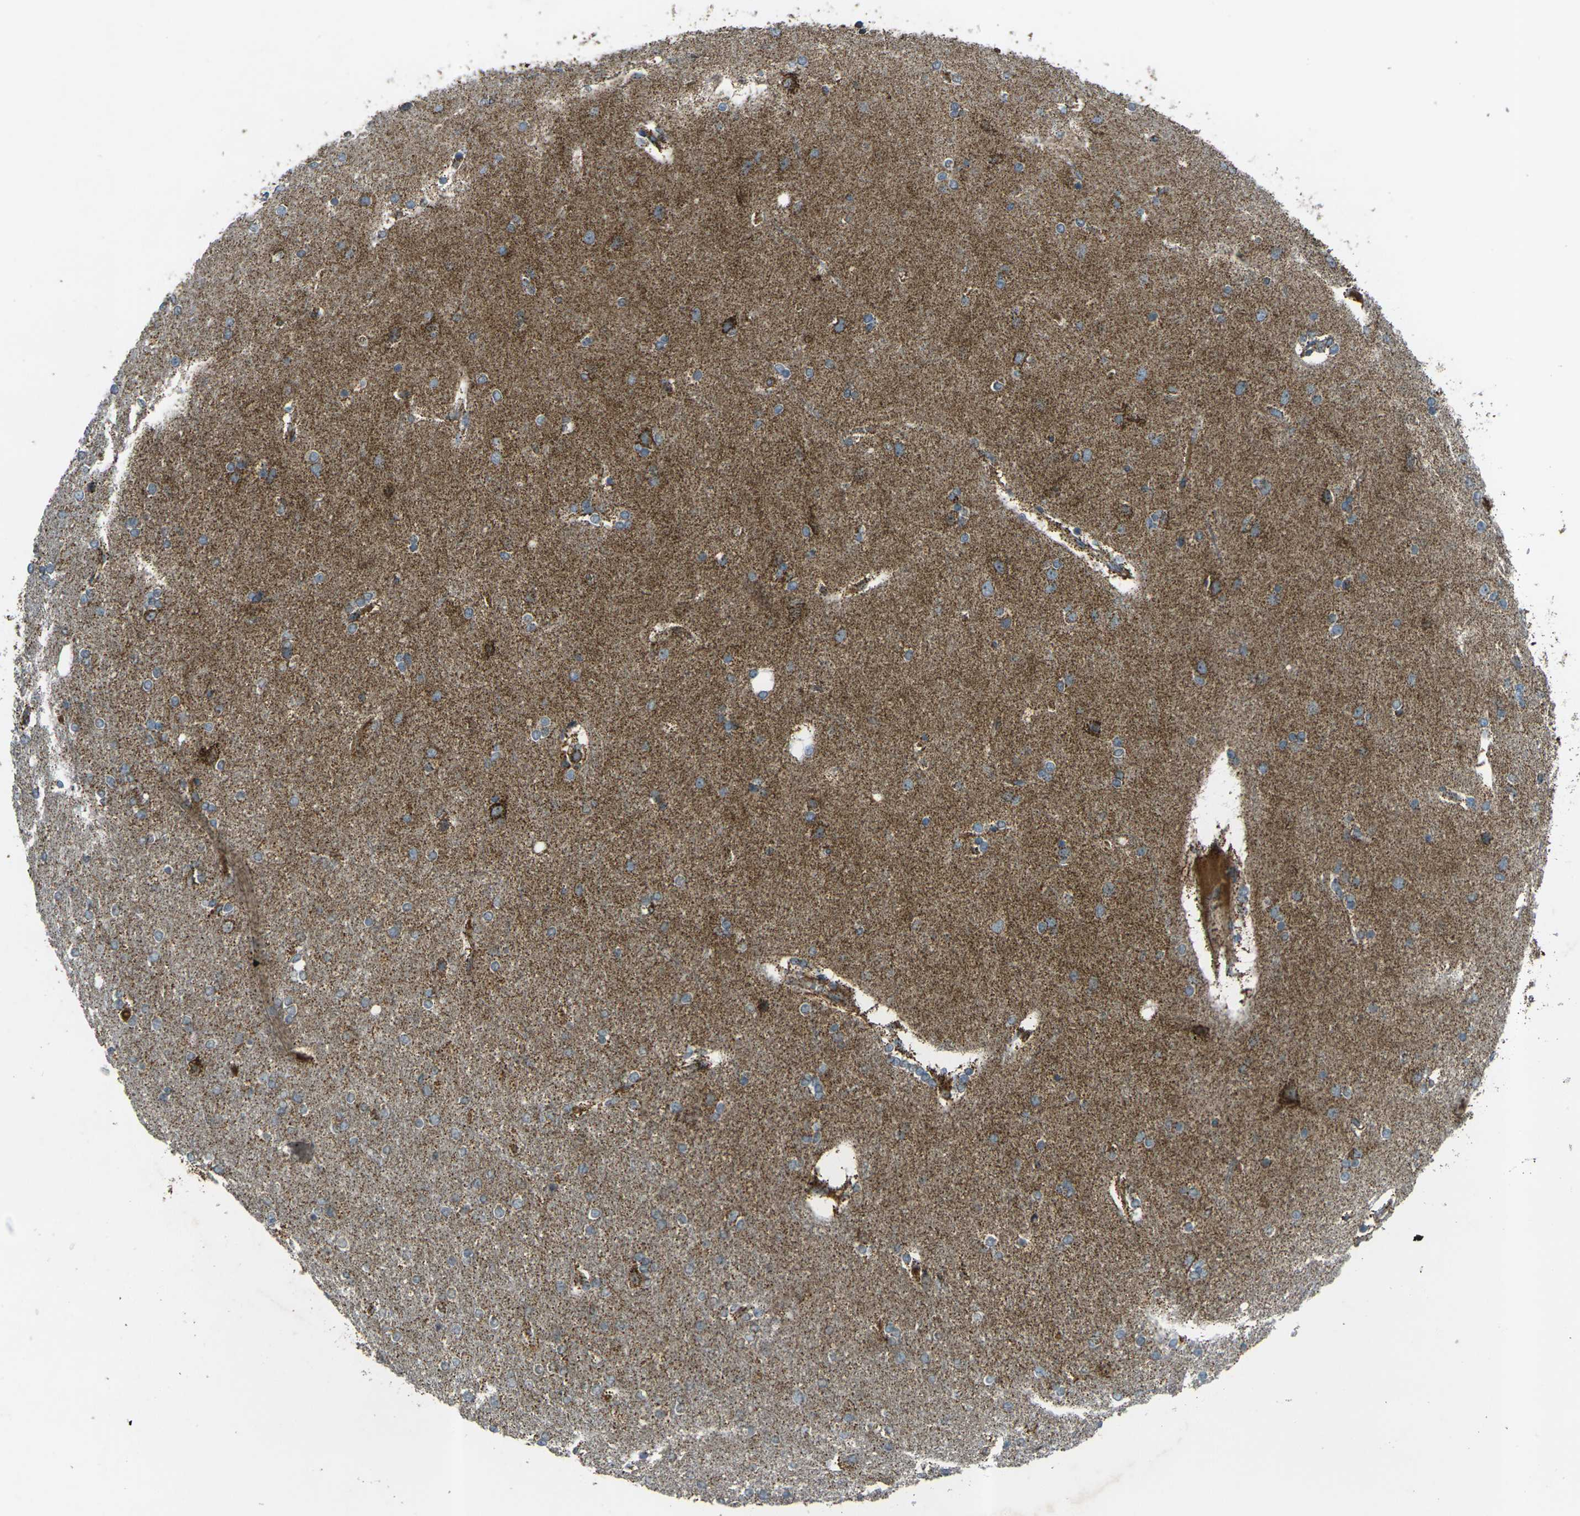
{"staining": {"intensity": "moderate", "quantity": ">75%", "location": "cytoplasmic/membranous"}, "tissue": "cerebral cortex", "cell_type": "Endothelial cells", "image_type": "normal", "snomed": [{"axis": "morphology", "description": "Normal tissue, NOS"}, {"axis": "topography", "description": "Cerebral cortex"}], "caption": "Protein staining shows moderate cytoplasmic/membranous positivity in approximately >75% of endothelial cells in benign cerebral cortex.", "gene": "IGF1R", "patient": {"sex": "female", "age": 54}}